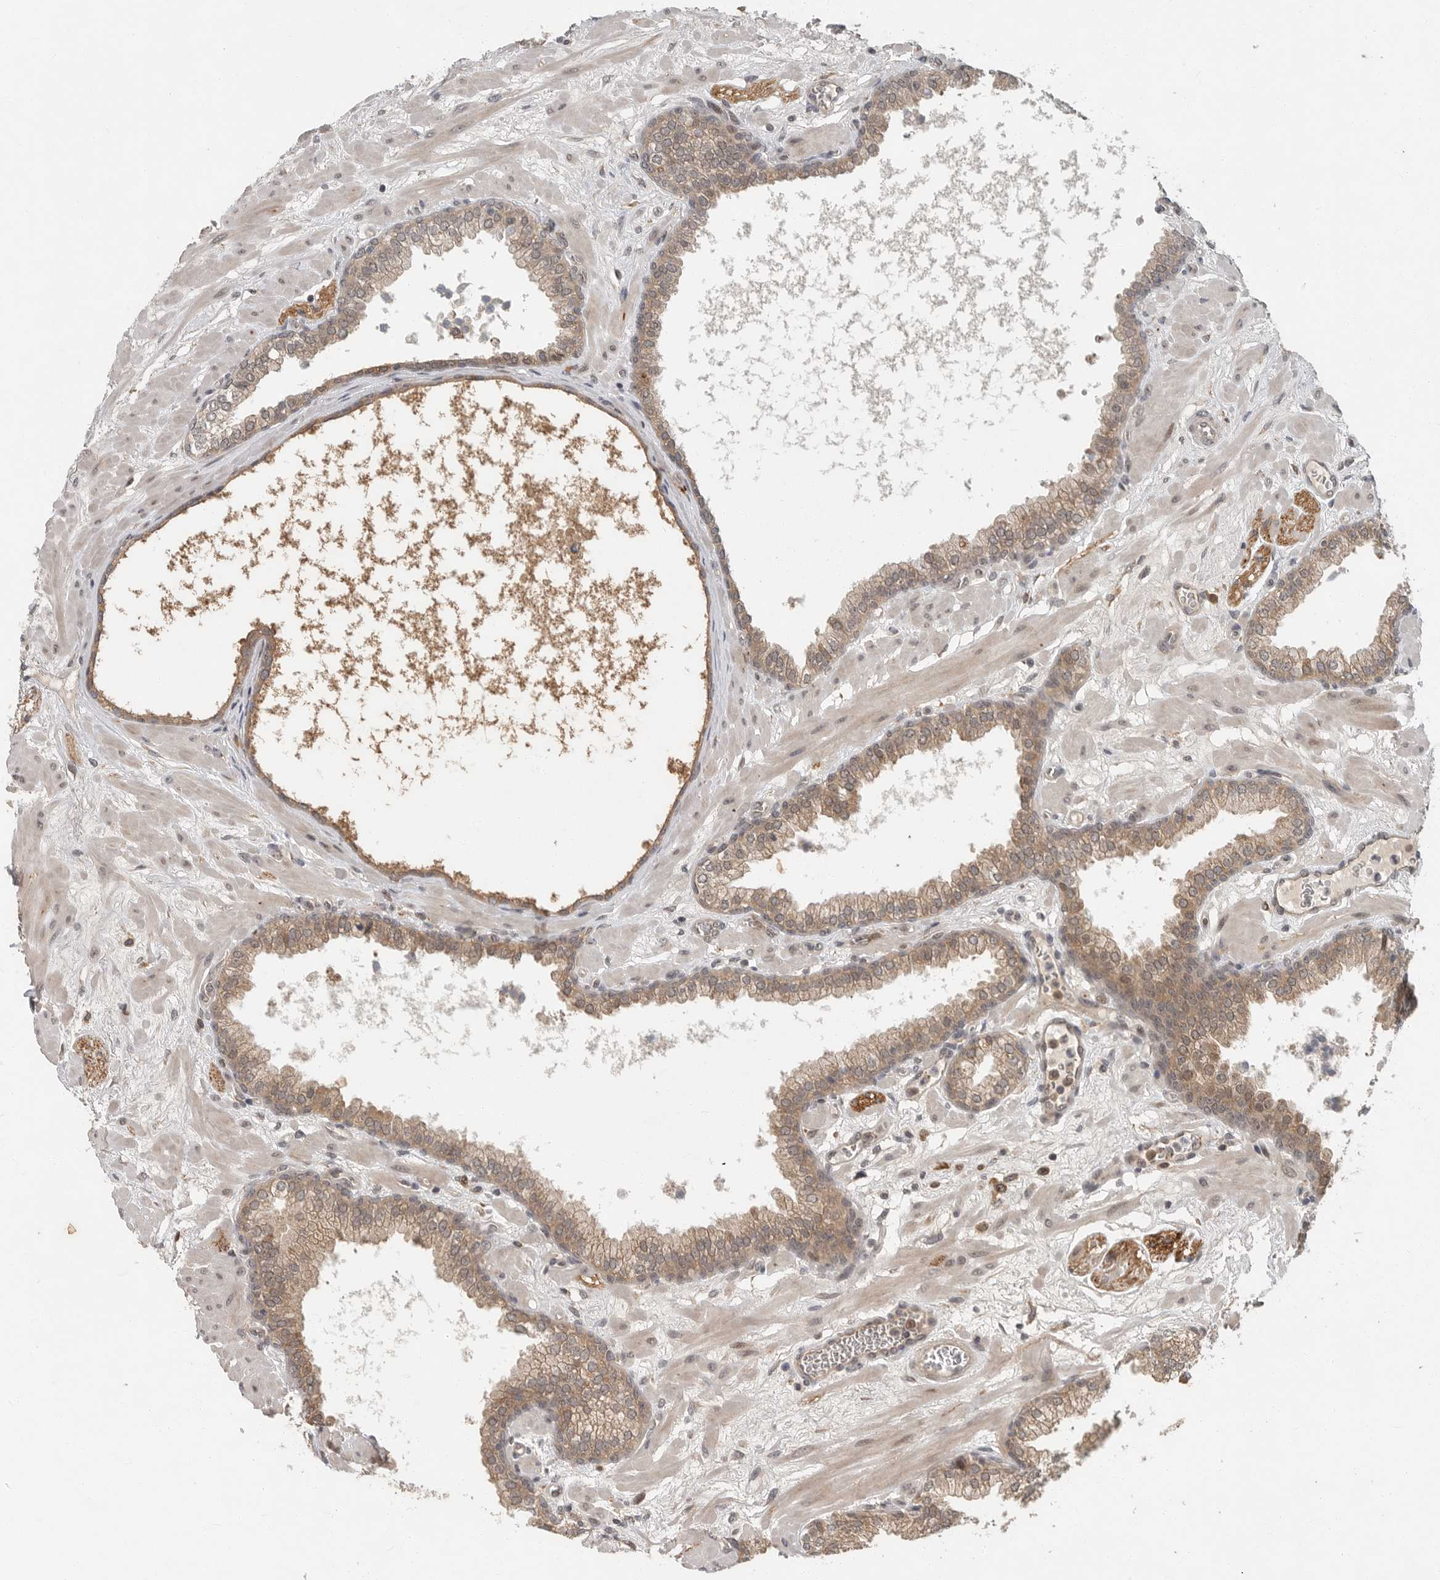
{"staining": {"intensity": "moderate", "quantity": ">75%", "location": "cytoplasmic/membranous"}, "tissue": "prostate", "cell_type": "Glandular cells", "image_type": "normal", "snomed": [{"axis": "morphology", "description": "Normal tissue, NOS"}, {"axis": "morphology", "description": "Urothelial carcinoma, Low grade"}, {"axis": "topography", "description": "Urinary bladder"}, {"axis": "topography", "description": "Prostate"}], "caption": "Immunohistochemistry (IHC) image of benign human prostate stained for a protein (brown), which shows medium levels of moderate cytoplasmic/membranous staining in about >75% of glandular cells.", "gene": "OSBPL9", "patient": {"sex": "male", "age": 60}}